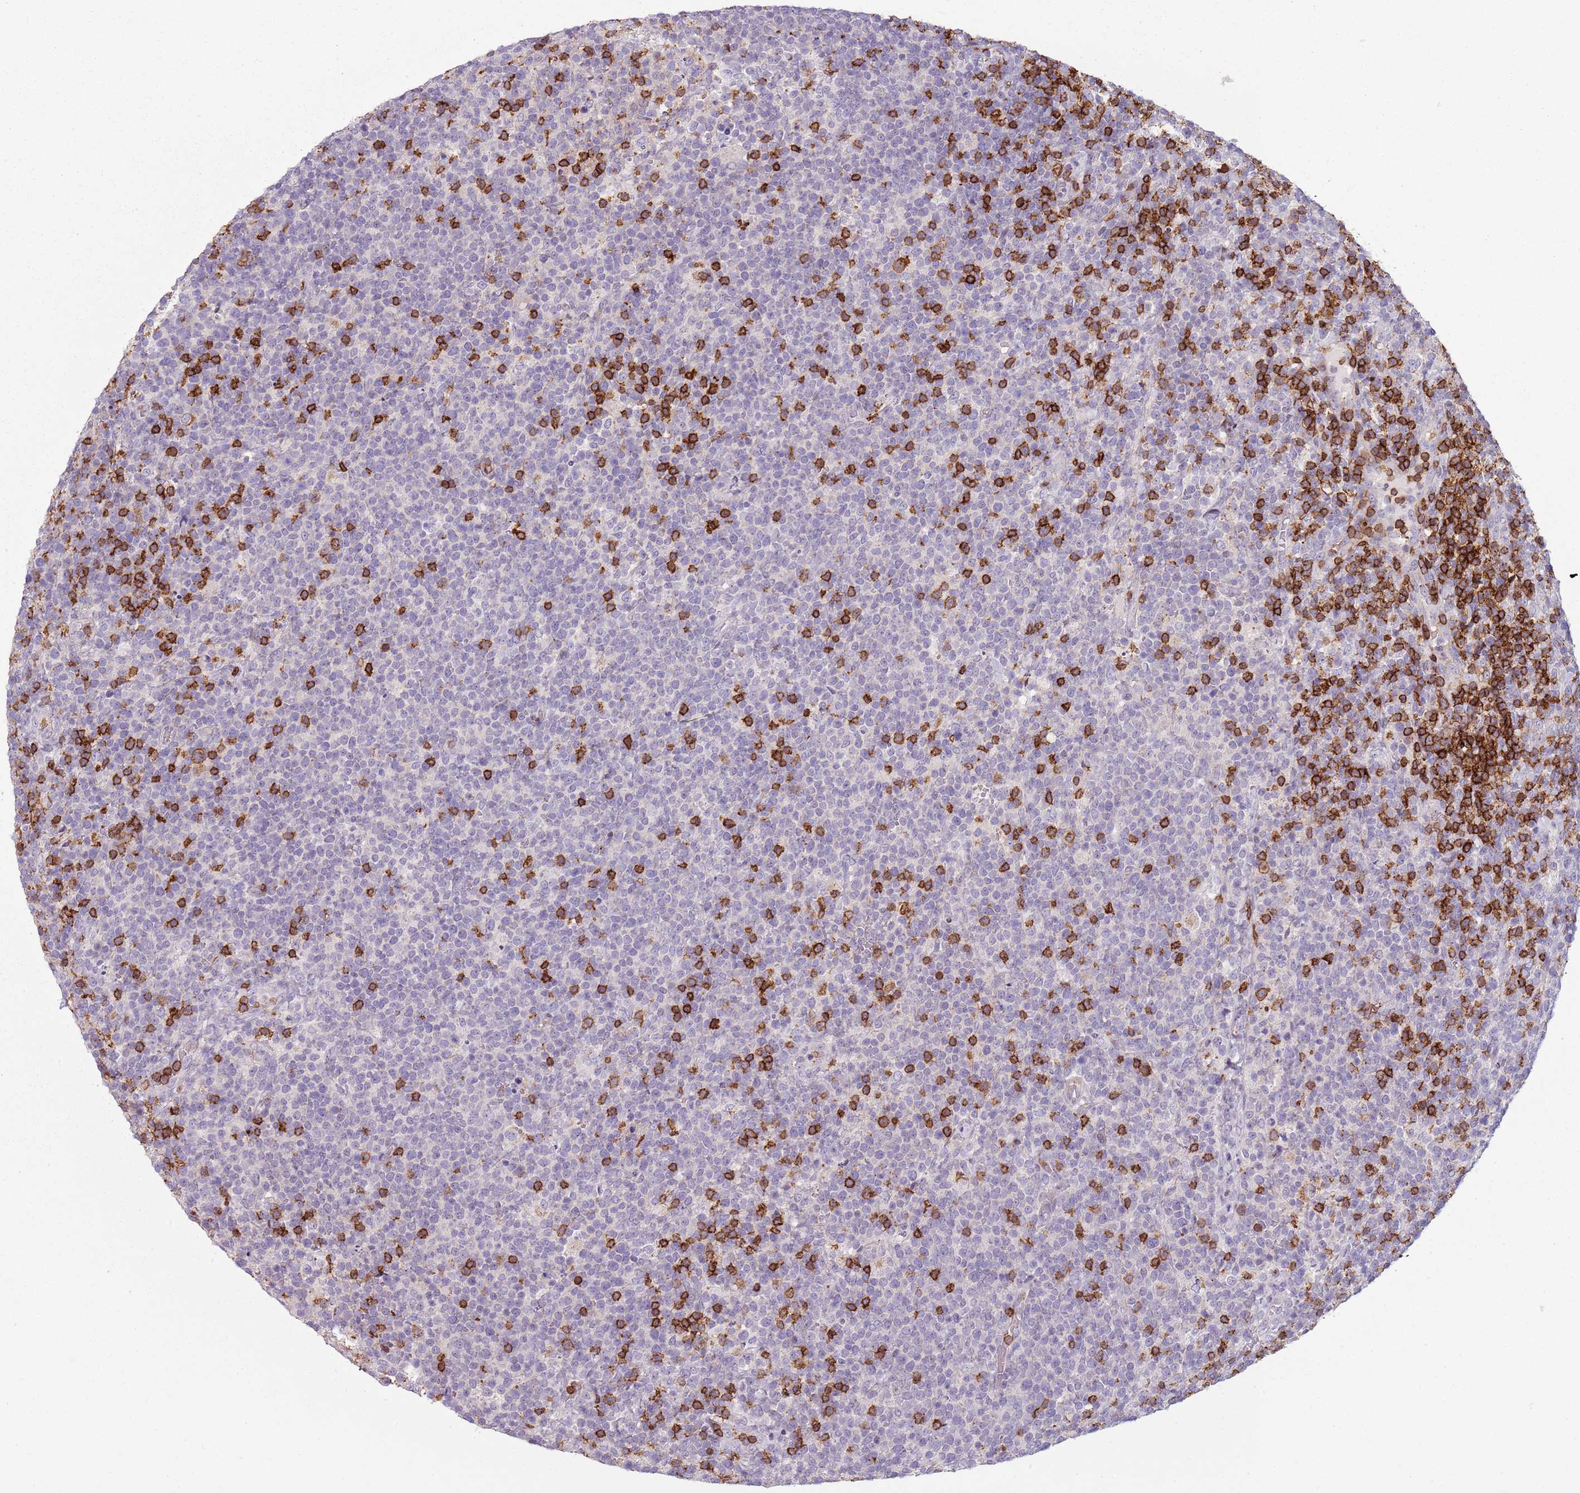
{"staining": {"intensity": "negative", "quantity": "none", "location": "none"}, "tissue": "lymphoma", "cell_type": "Tumor cells", "image_type": "cancer", "snomed": [{"axis": "morphology", "description": "Malignant lymphoma, non-Hodgkin's type, High grade"}, {"axis": "topography", "description": "Lymph node"}], "caption": "Human lymphoma stained for a protein using immunohistochemistry demonstrates no staining in tumor cells.", "gene": "ZNF583", "patient": {"sex": "male", "age": 61}}